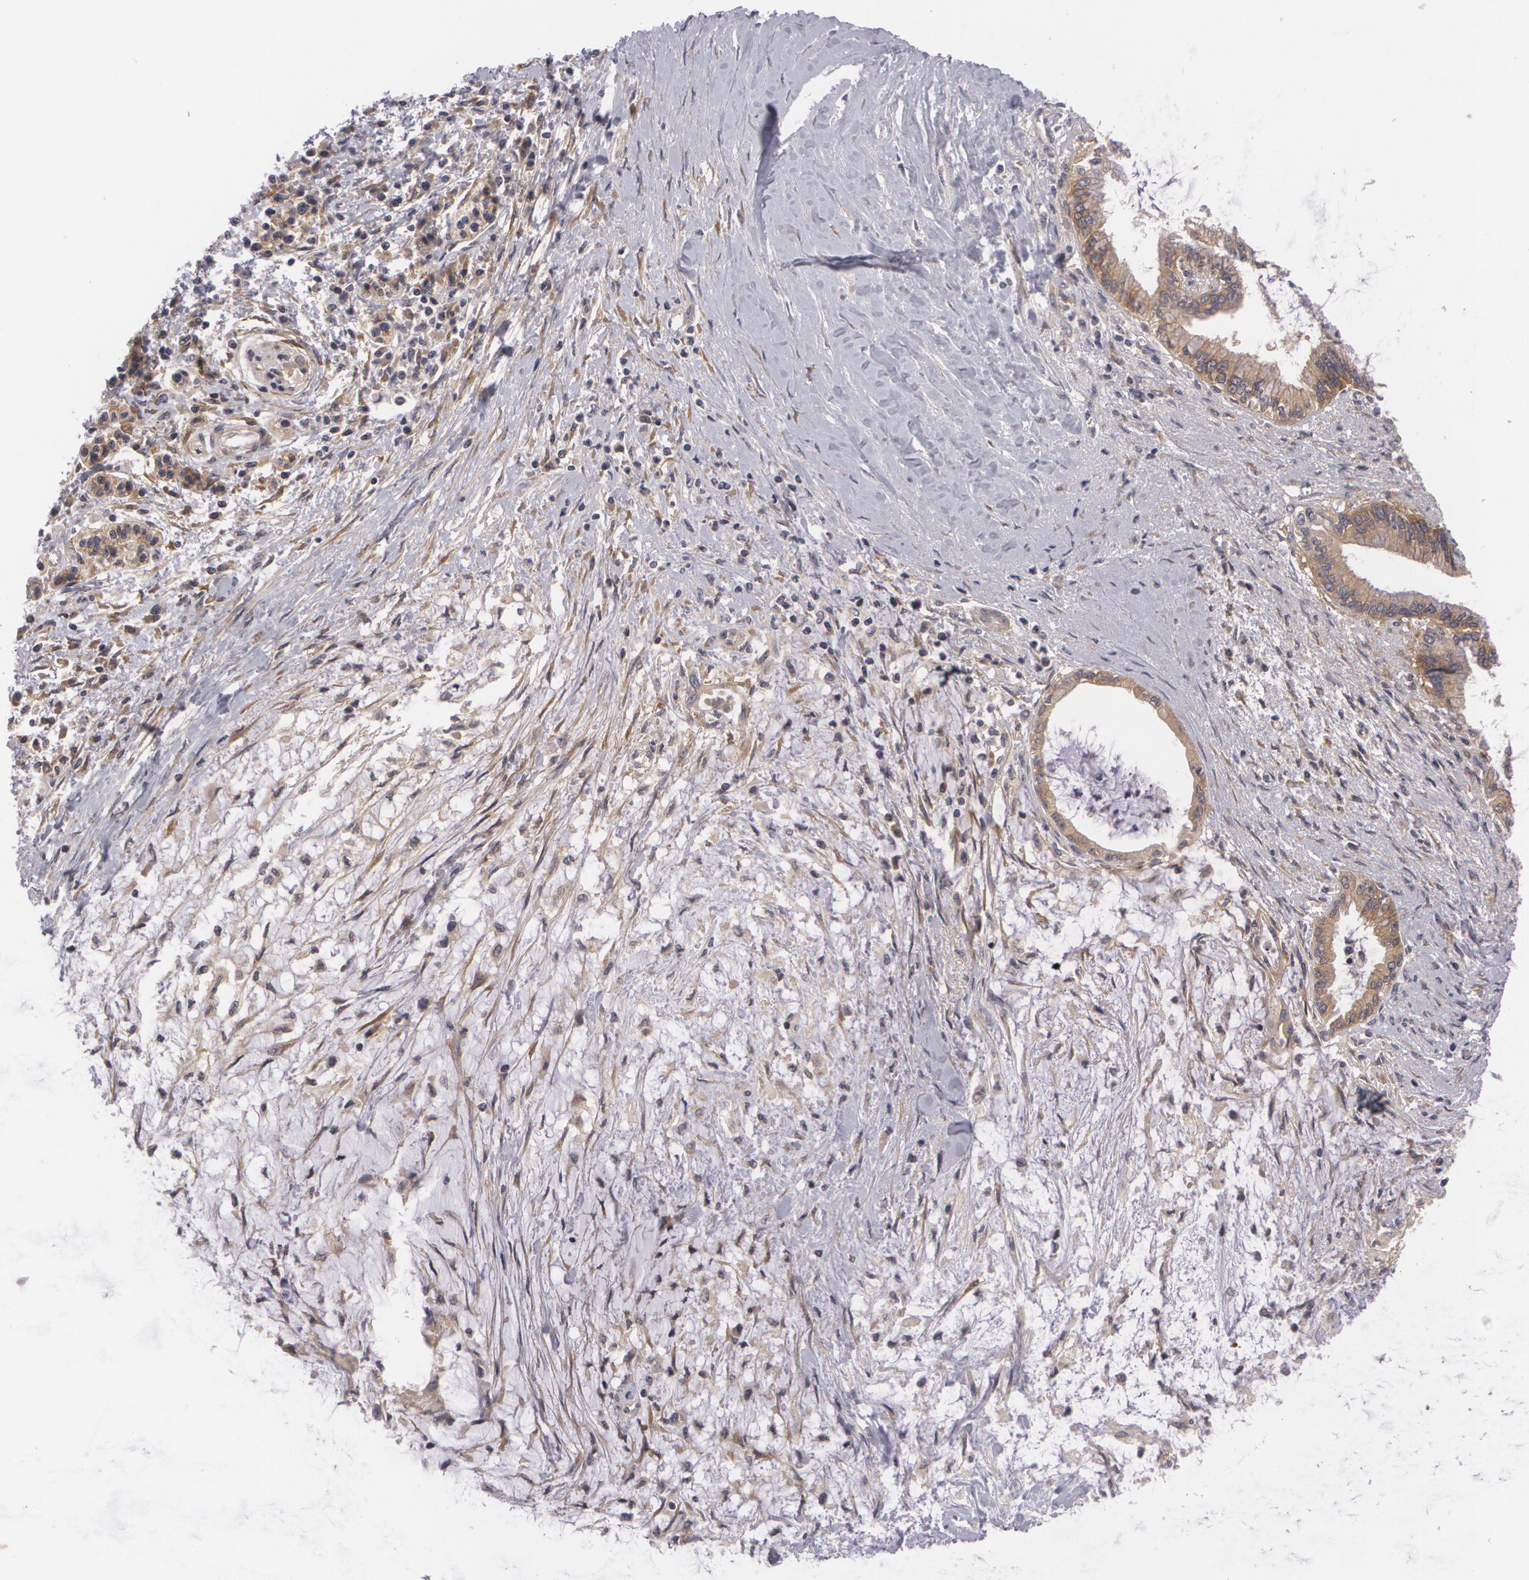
{"staining": {"intensity": "moderate", "quantity": "25%-75%", "location": "cytoplasmic/membranous"}, "tissue": "pancreatic cancer", "cell_type": "Tumor cells", "image_type": "cancer", "snomed": [{"axis": "morphology", "description": "Adenocarcinoma, NOS"}, {"axis": "topography", "description": "Pancreas"}], "caption": "Pancreatic adenocarcinoma tissue displays moderate cytoplasmic/membranous expression in approximately 25%-75% of tumor cells, visualized by immunohistochemistry.", "gene": "CASK", "patient": {"sex": "female", "age": 64}}